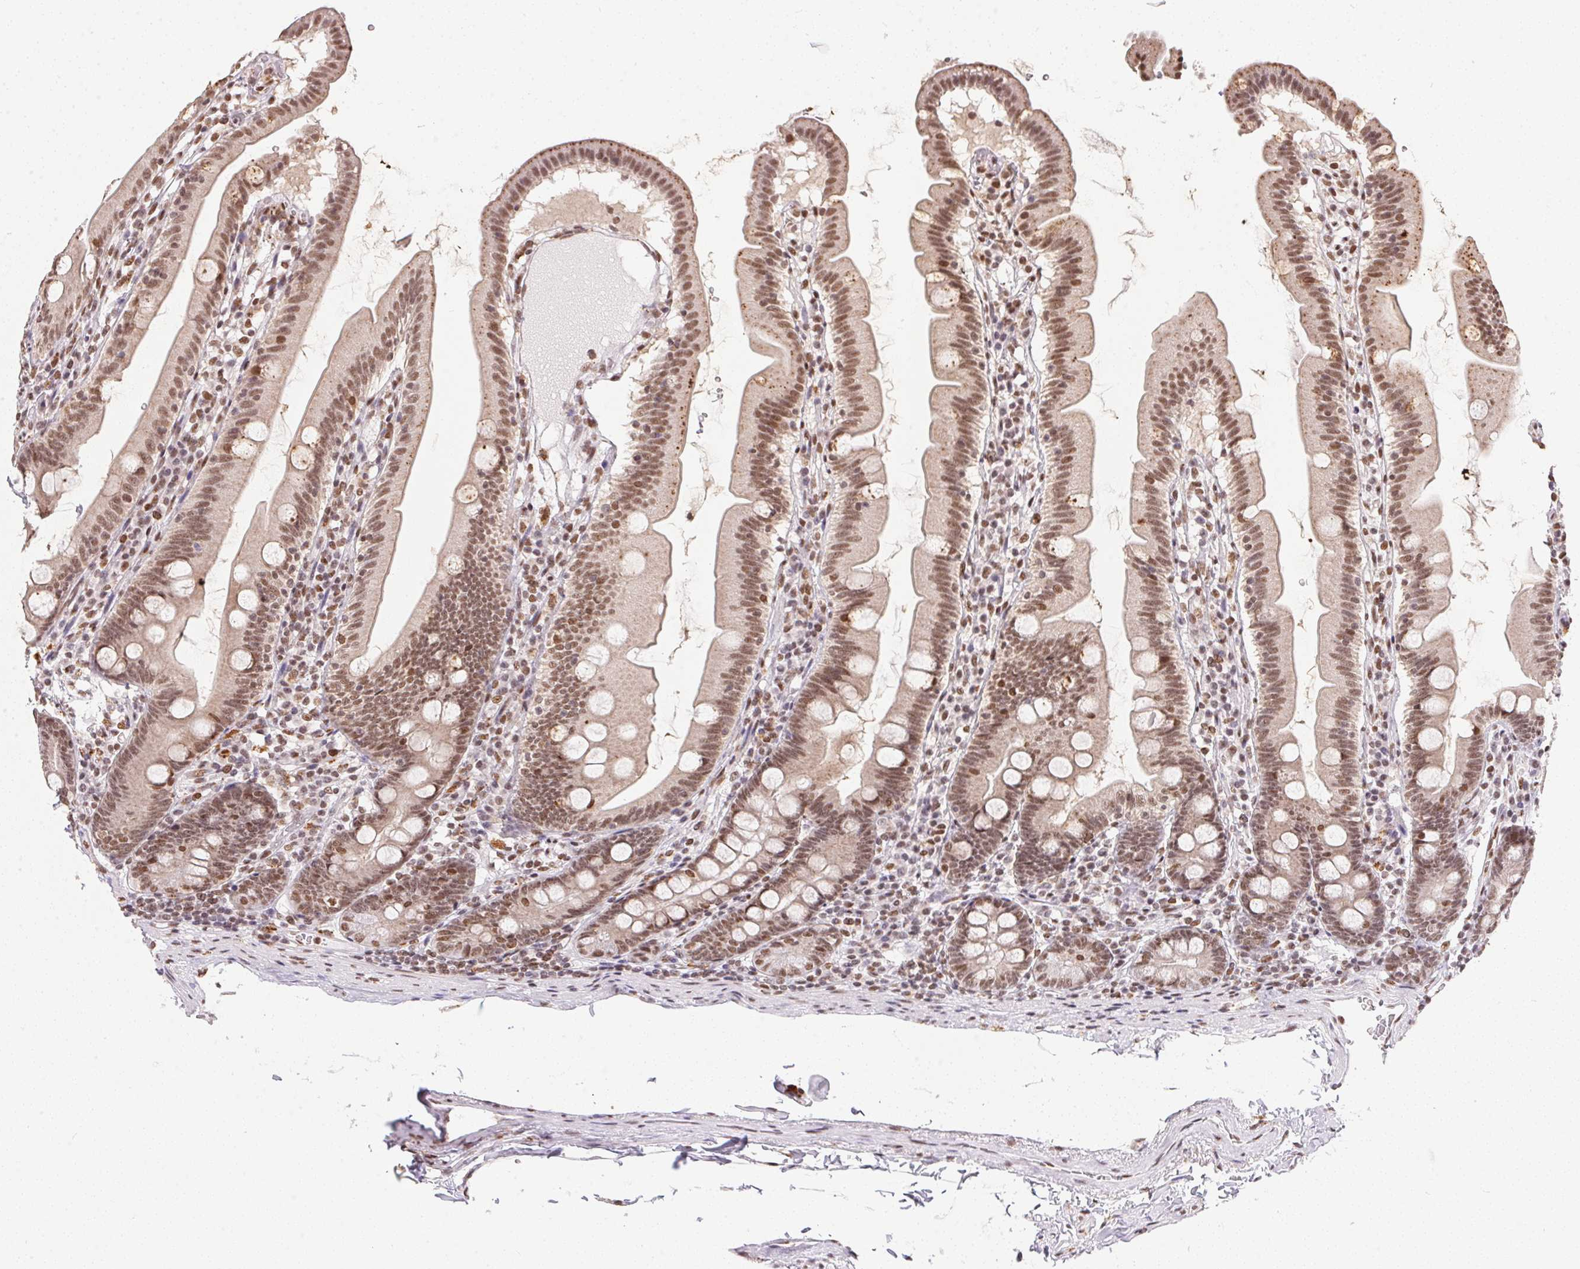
{"staining": {"intensity": "moderate", "quantity": ">75%", "location": "cytoplasmic/membranous,nuclear"}, "tissue": "duodenum", "cell_type": "Glandular cells", "image_type": "normal", "snomed": [{"axis": "morphology", "description": "Normal tissue, NOS"}, {"axis": "topography", "description": "Duodenum"}], "caption": "Immunohistochemistry (DAB (3,3'-diaminobenzidine)) staining of unremarkable duodenum displays moderate cytoplasmic/membranous,nuclear protein staining in approximately >75% of glandular cells. (IHC, brightfield microscopy, high magnification).", "gene": "NFE2L1", "patient": {"sex": "female", "age": 67}}